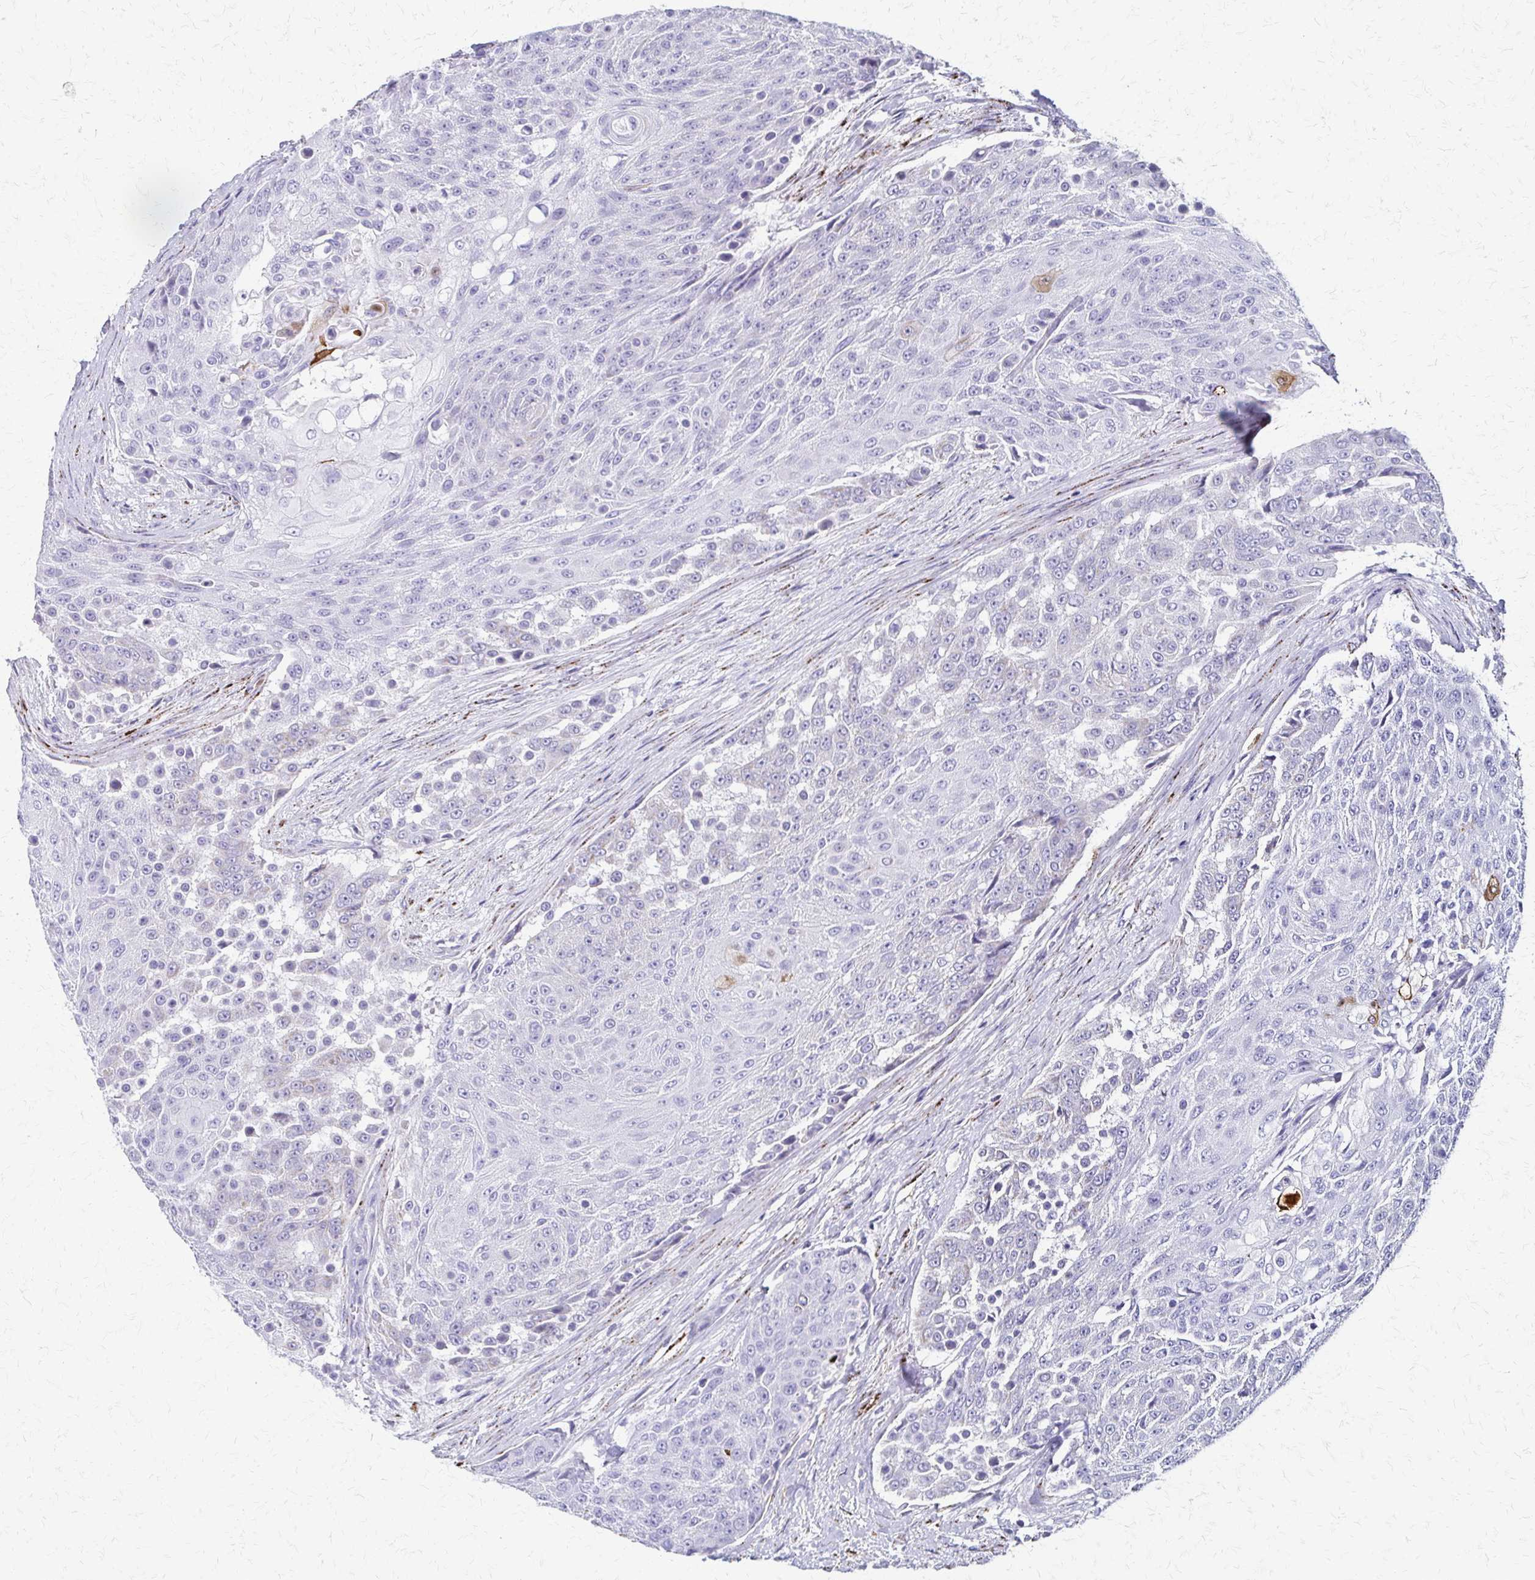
{"staining": {"intensity": "negative", "quantity": "none", "location": "none"}, "tissue": "urothelial cancer", "cell_type": "Tumor cells", "image_type": "cancer", "snomed": [{"axis": "morphology", "description": "Urothelial carcinoma, High grade"}, {"axis": "topography", "description": "Urinary bladder"}], "caption": "Urothelial cancer stained for a protein using immunohistochemistry reveals no expression tumor cells.", "gene": "ZSCAN5B", "patient": {"sex": "female", "age": 63}}